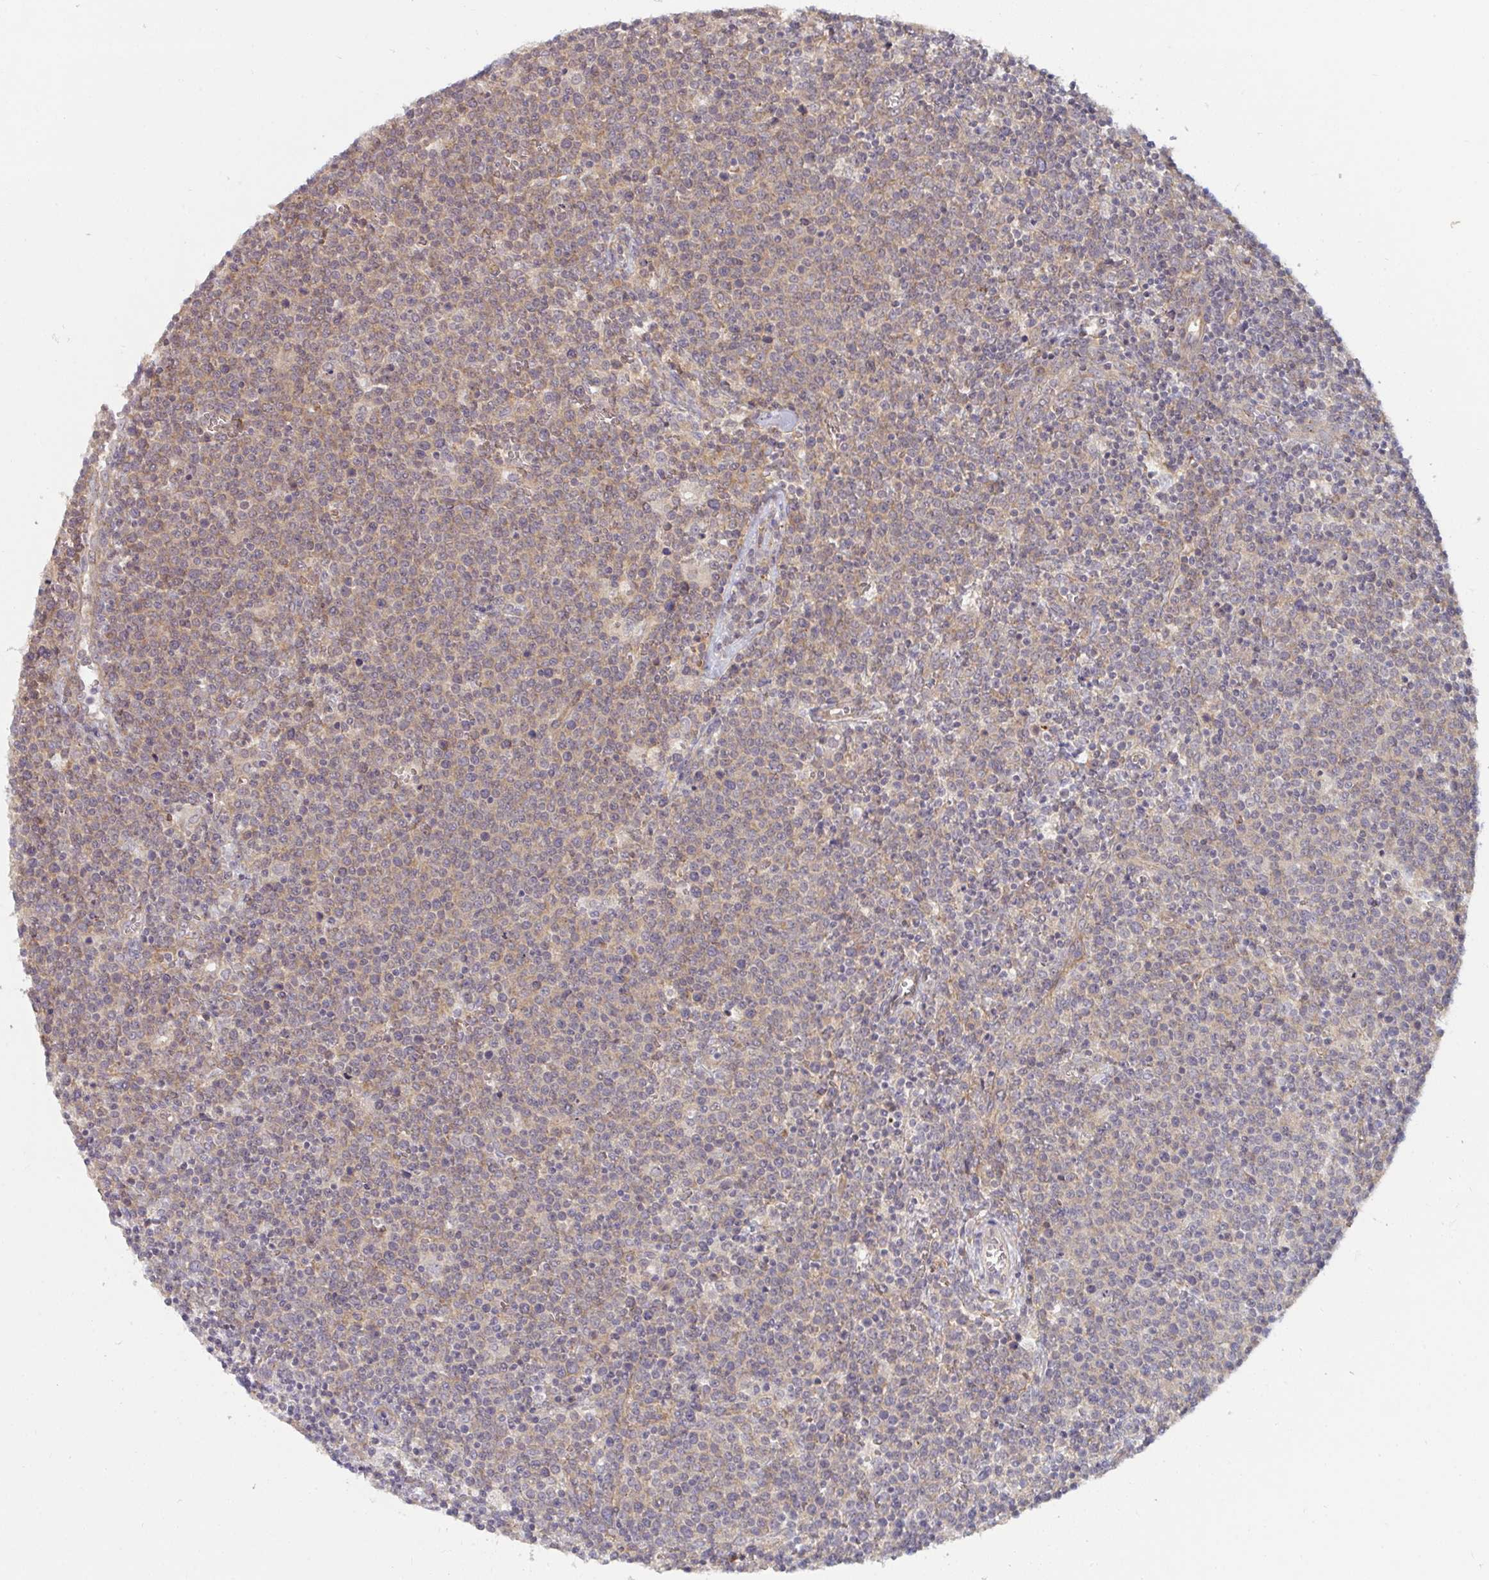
{"staining": {"intensity": "weak", "quantity": "25%-75%", "location": "cytoplasmic/membranous"}, "tissue": "lymphoma", "cell_type": "Tumor cells", "image_type": "cancer", "snomed": [{"axis": "morphology", "description": "Malignant lymphoma, non-Hodgkin's type, High grade"}, {"axis": "topography", "description": "Lymph node"}], "caption": "Protein positivity by immunohistochemistry reveals weak cytoplasmic/membranous expression in approximately 25%-75% of tumor cells in lymphoma.", "gene": "CASP9", "patient": {"sex": "male", "age": 61}}